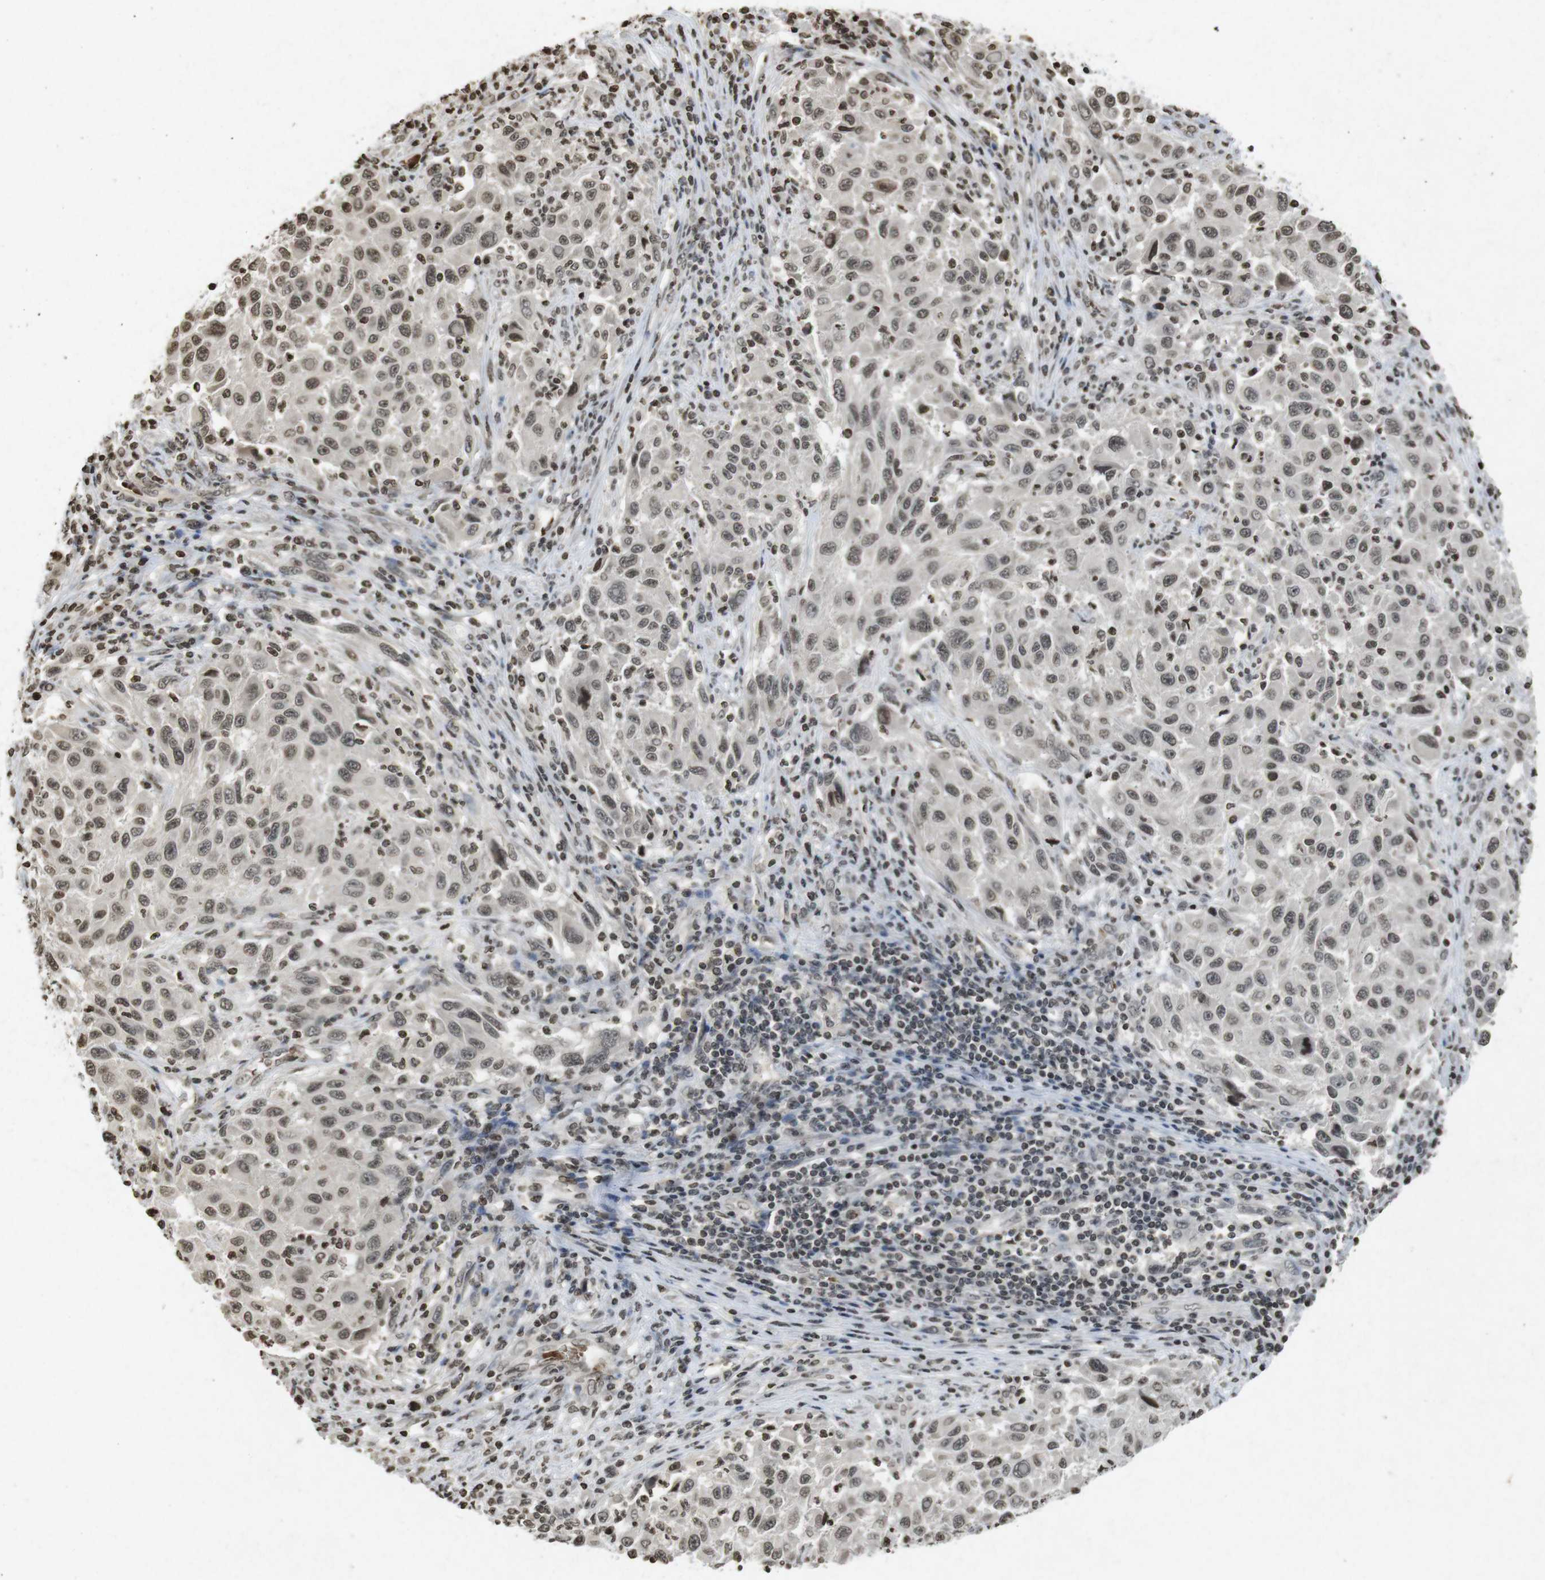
{"staining": {"intensity": "moderate", "quantity": "25%-75%", "location": "cytoplasmic/membranous,nuclear"}, "tissue": "melanoma", "cell_type": "Tumor cells", "image_type": "cancer", "snomed": [{"axis": "morphology", "description": "Malignant melanoma, Metastatic site"}, {"axis": "topography", "description": "Lymph node"}], "caption": "Melanoma stained with DAB immunohistochemistry exhibits medium levels of moderate cytoplasmic/membranous and nuclear positivity in about 25%-75% of tumor cells. Immunohistochemistry (ihc) stains the protein of interest in brown and the nuclei are stained blue.", "gene": "FOXA3", "patient": {"sex": "male", "age": 61}}